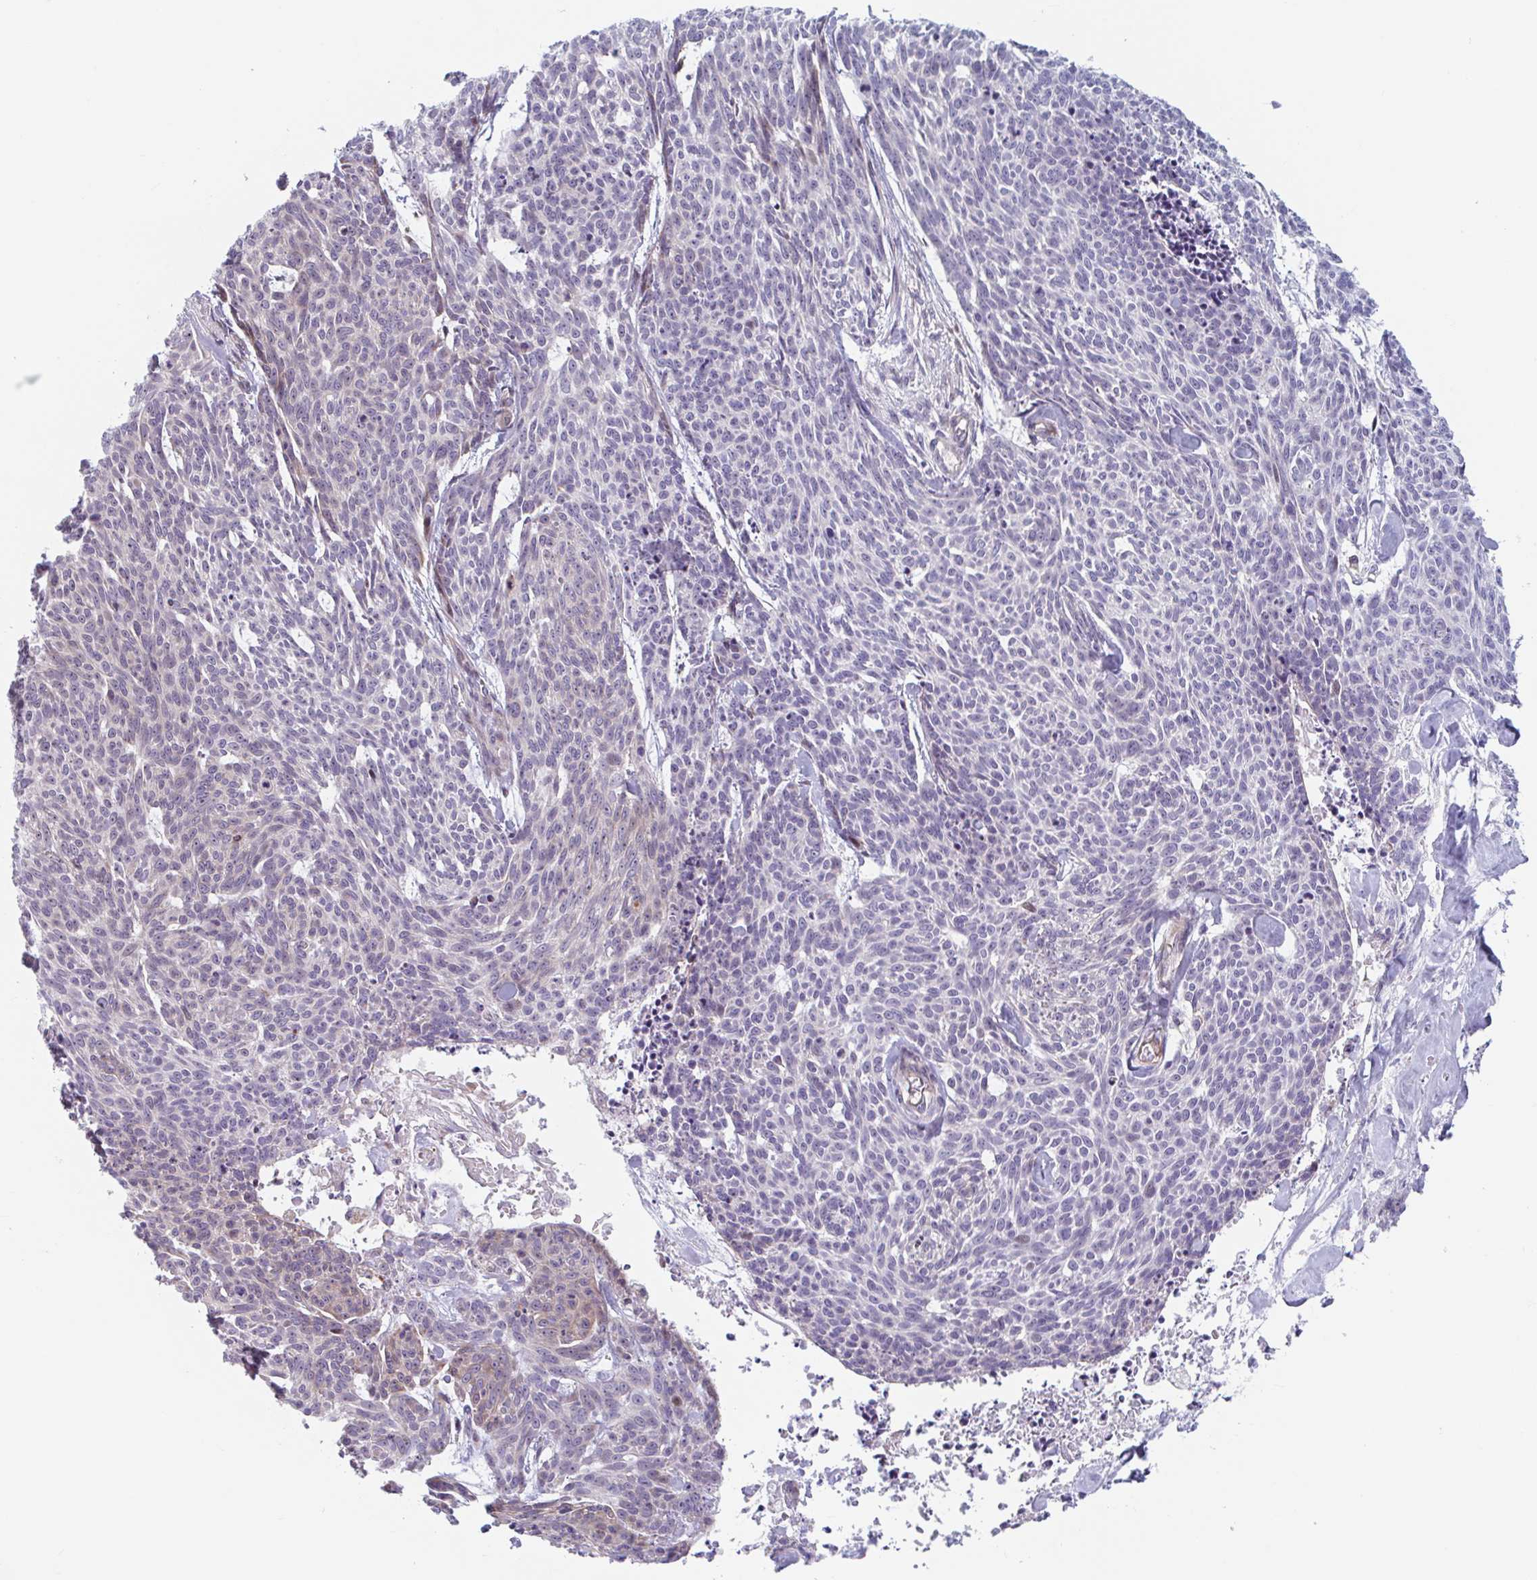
{"staining": {"intensity": "weak", "quantity": "<25%", "location": "cytoplasmic/membranous"}, "tissue": "skin cancer", "cell_type": "Tumor cells", "image_type": "cancer", "snomed": [{"axis": "morphology", "description": "Basal cell carcinoma"}, {"axis": "topography", "description": "Skin"}], "caption": "Tumor cells are negative for protein expression in human skin cancer. (DAB (3,3'-diaminobenzidine) immunohistochemistry, high magnification).", "gene": "DUXA", "patient": {"sex": "female", "age": 93}}